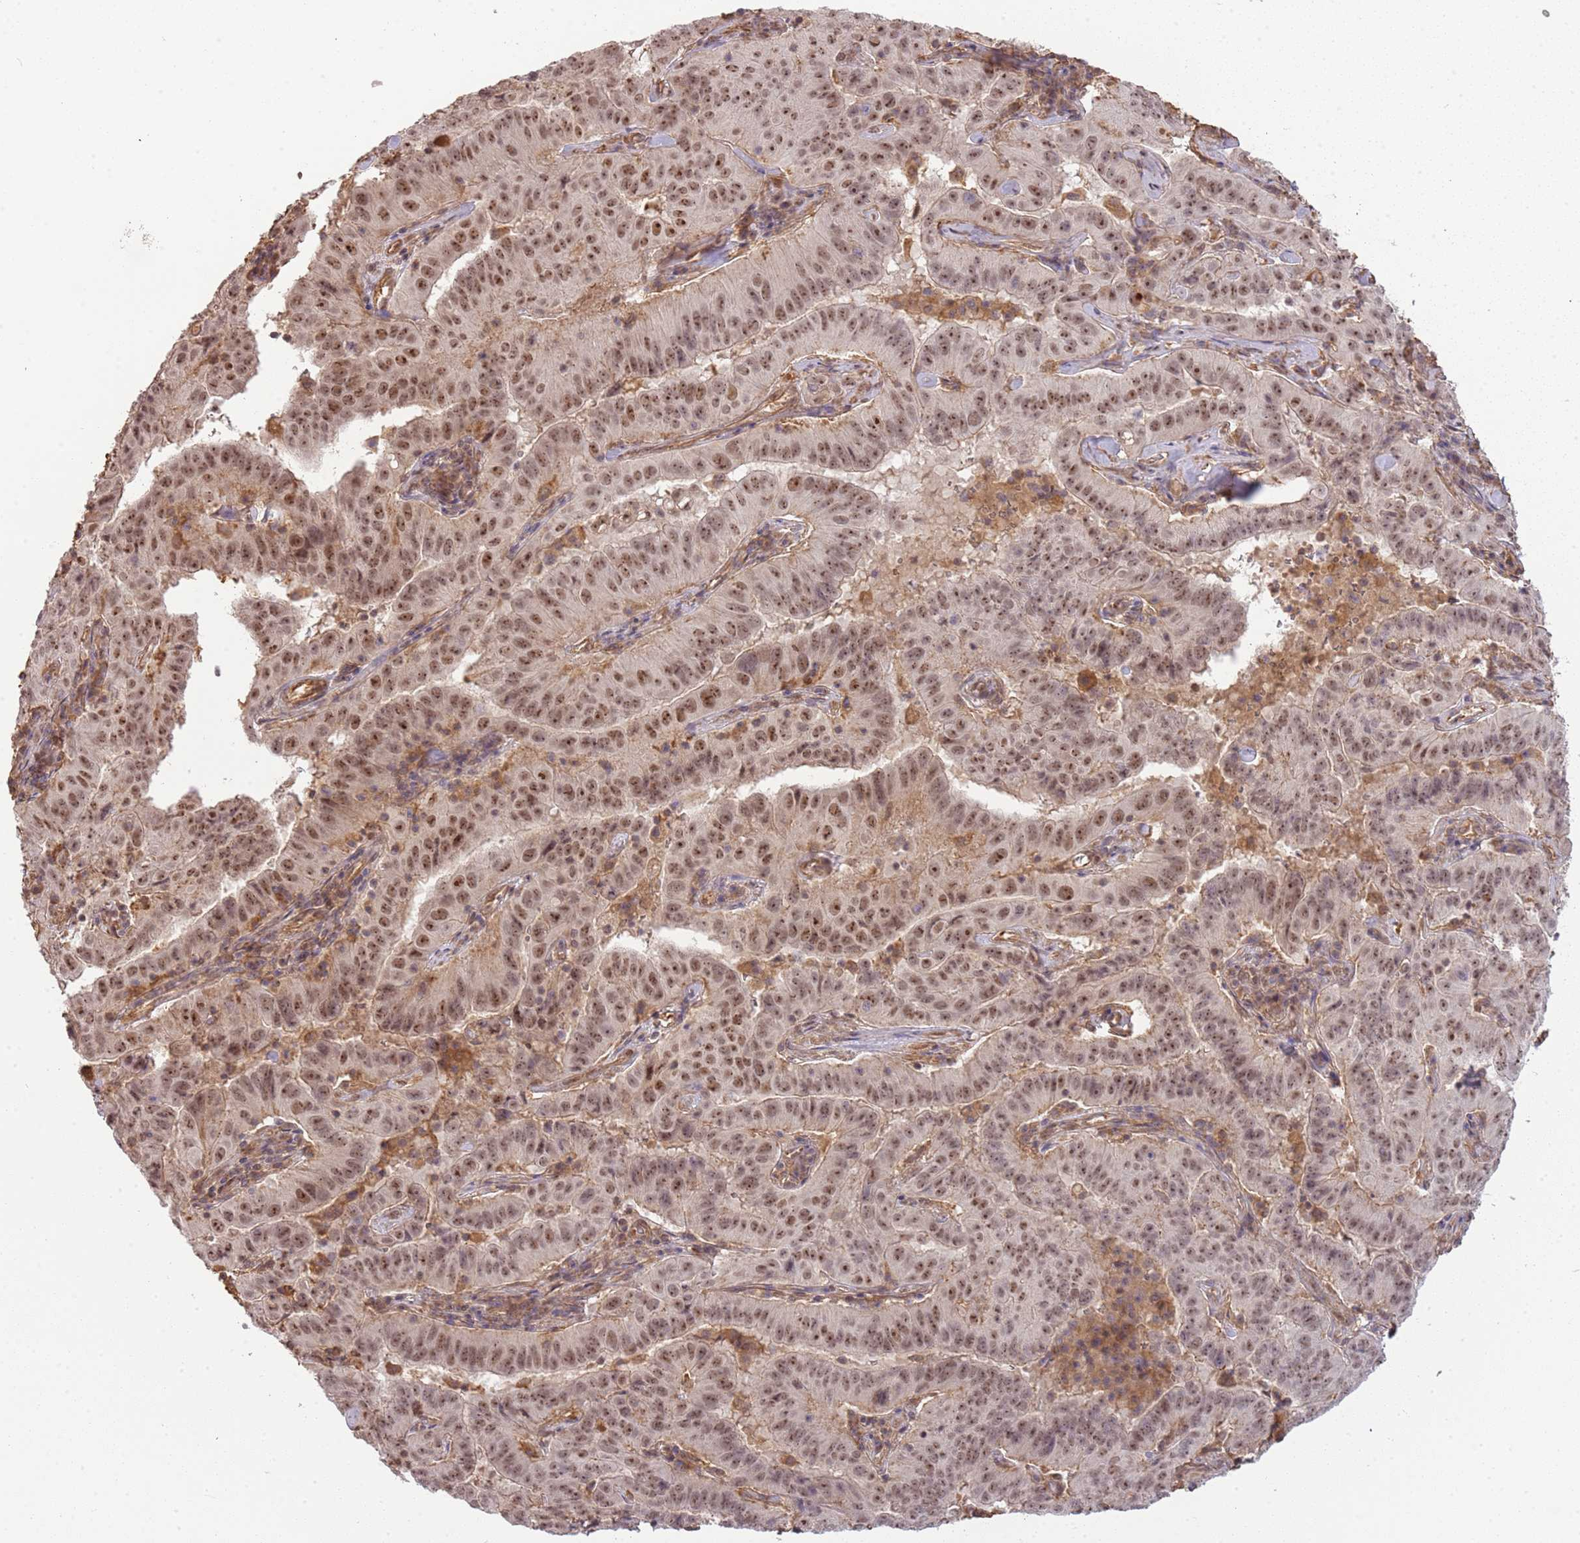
{"staining": {"intensity": "moderate", "quantity": ">75%", "location": "nuclear"}, "tissue": "pancreatic cancer", "cell_type": "Tumor cells", "image_type": "cancer", "snomed": [{"axis": "morphology", "description": "Adenocarcinoma, NOS"}, {"axis": "topography", "description": "Pancreas"}], "caption": "Immunohistochemical staining of pancreatic adenocarcinoma exhibits moderate nuclear protein expression in approximately >75% of tumor cells. (DAB (3,3'-diaminobenzidine) IHC with brightfield microscopy, high magnification).", "gene": "SURF2", "patient": {"sex": "male", "age": 63}}